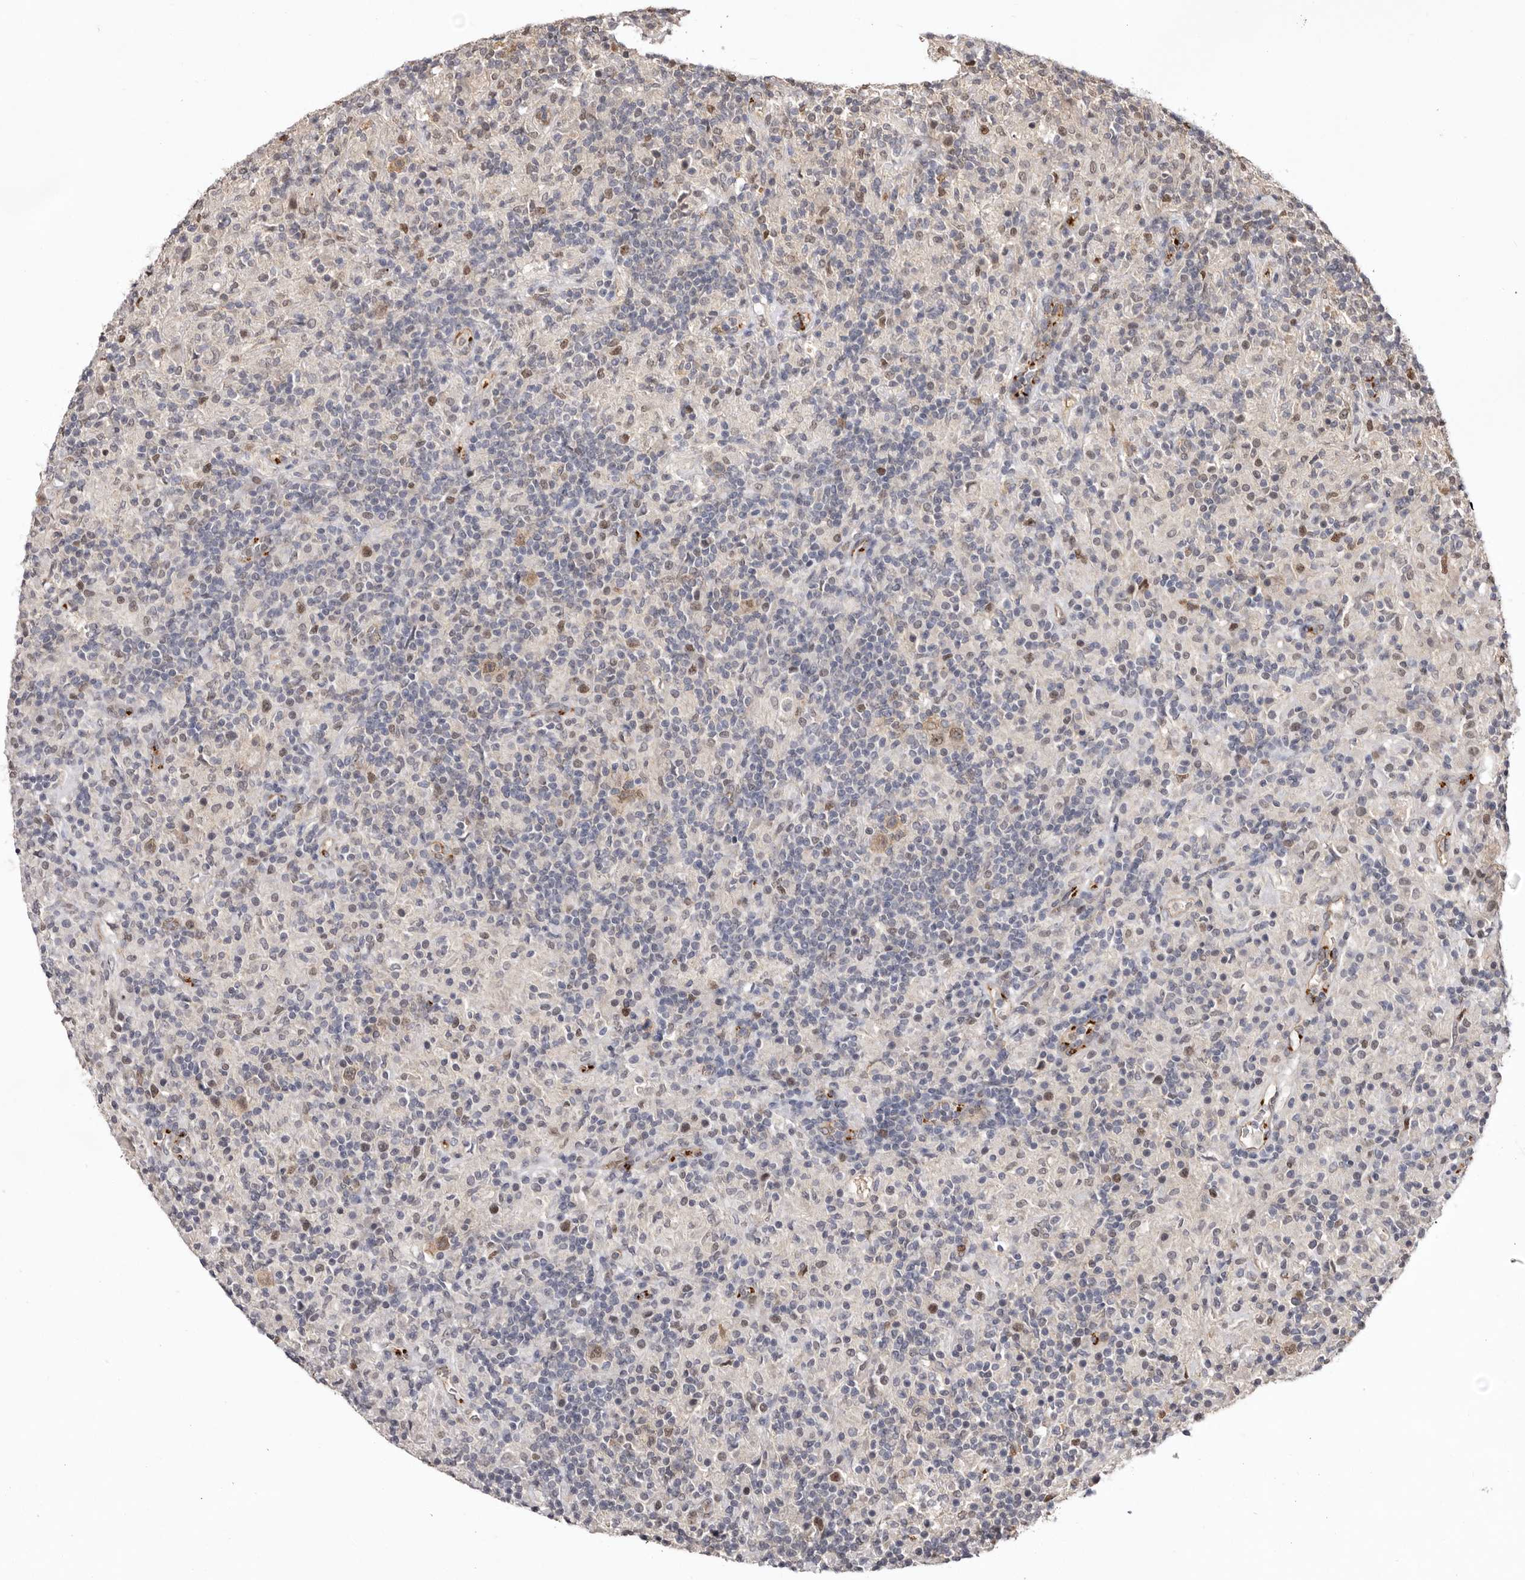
{"staining": {"intensity": "moderate", "quantity": ">75%", "location": "nuclear"}, "tissue": "lymphoma", "cell_type": "Tumor cells", "image_type": "cancer", "snomed": [{"axis": "morphology", "description": "Hodgkin's disease, NOS"}, {"axis": "topography", "description": "Lymph node"}], "caption": "A photomicrograph of human lymphoma stained for a protein reveals moderate nuclear brown staining in tumor cells. The staining was performed using DAB, with brown indicating positive protein expression. Nuclei are stained blue with hematoxylin.", "gene": "NOTCH1", "patient": {"sex": "male", "age": 70}}